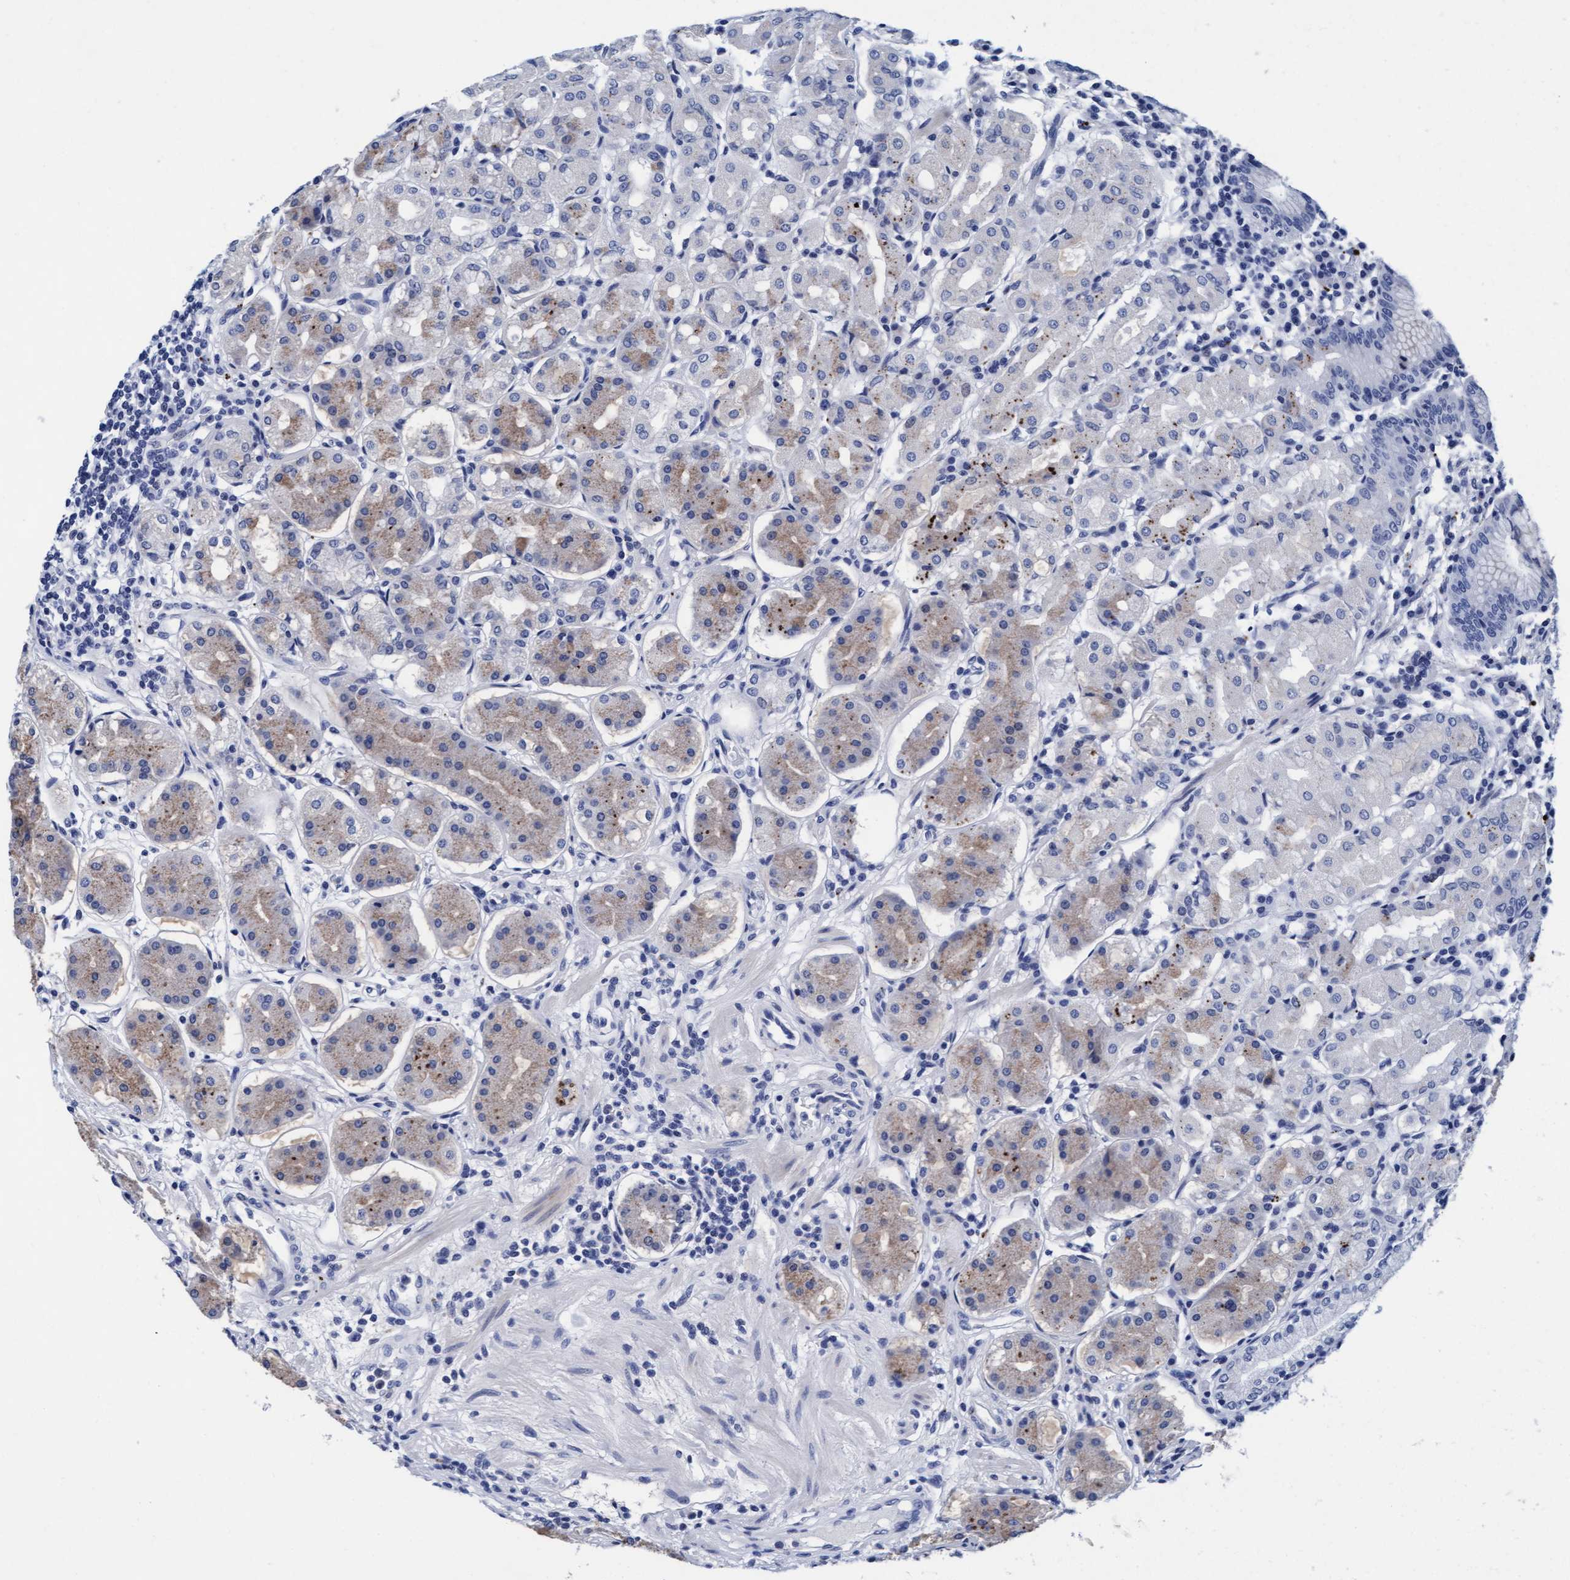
{"staining": {"intensity": "weak", "quantity": "<25%", "location": "cytoplasmic/membranous"}, "tissue": "stomach", "cell_type": "Glandular cells", "image_type": "normal", "snomed": [{"axis": "morphology", "description": "Normal tissue, NOS"}, {"axis": "topography", "description": "Stomach"}, {"axis": "topography", "description": "Stomach, lower"}], "caption": "IHC photomicrograph of unremarkable human stomach stained for a protein (brown), which shows no expression in glandular cells. The staining is performed using DAB (3,3'-diaminobenzidine) brown chromogen with nuclei counter-stained in using hematoxylin.", "gene": "ARSG", "patient": {"sex": "female", "age": 56}}